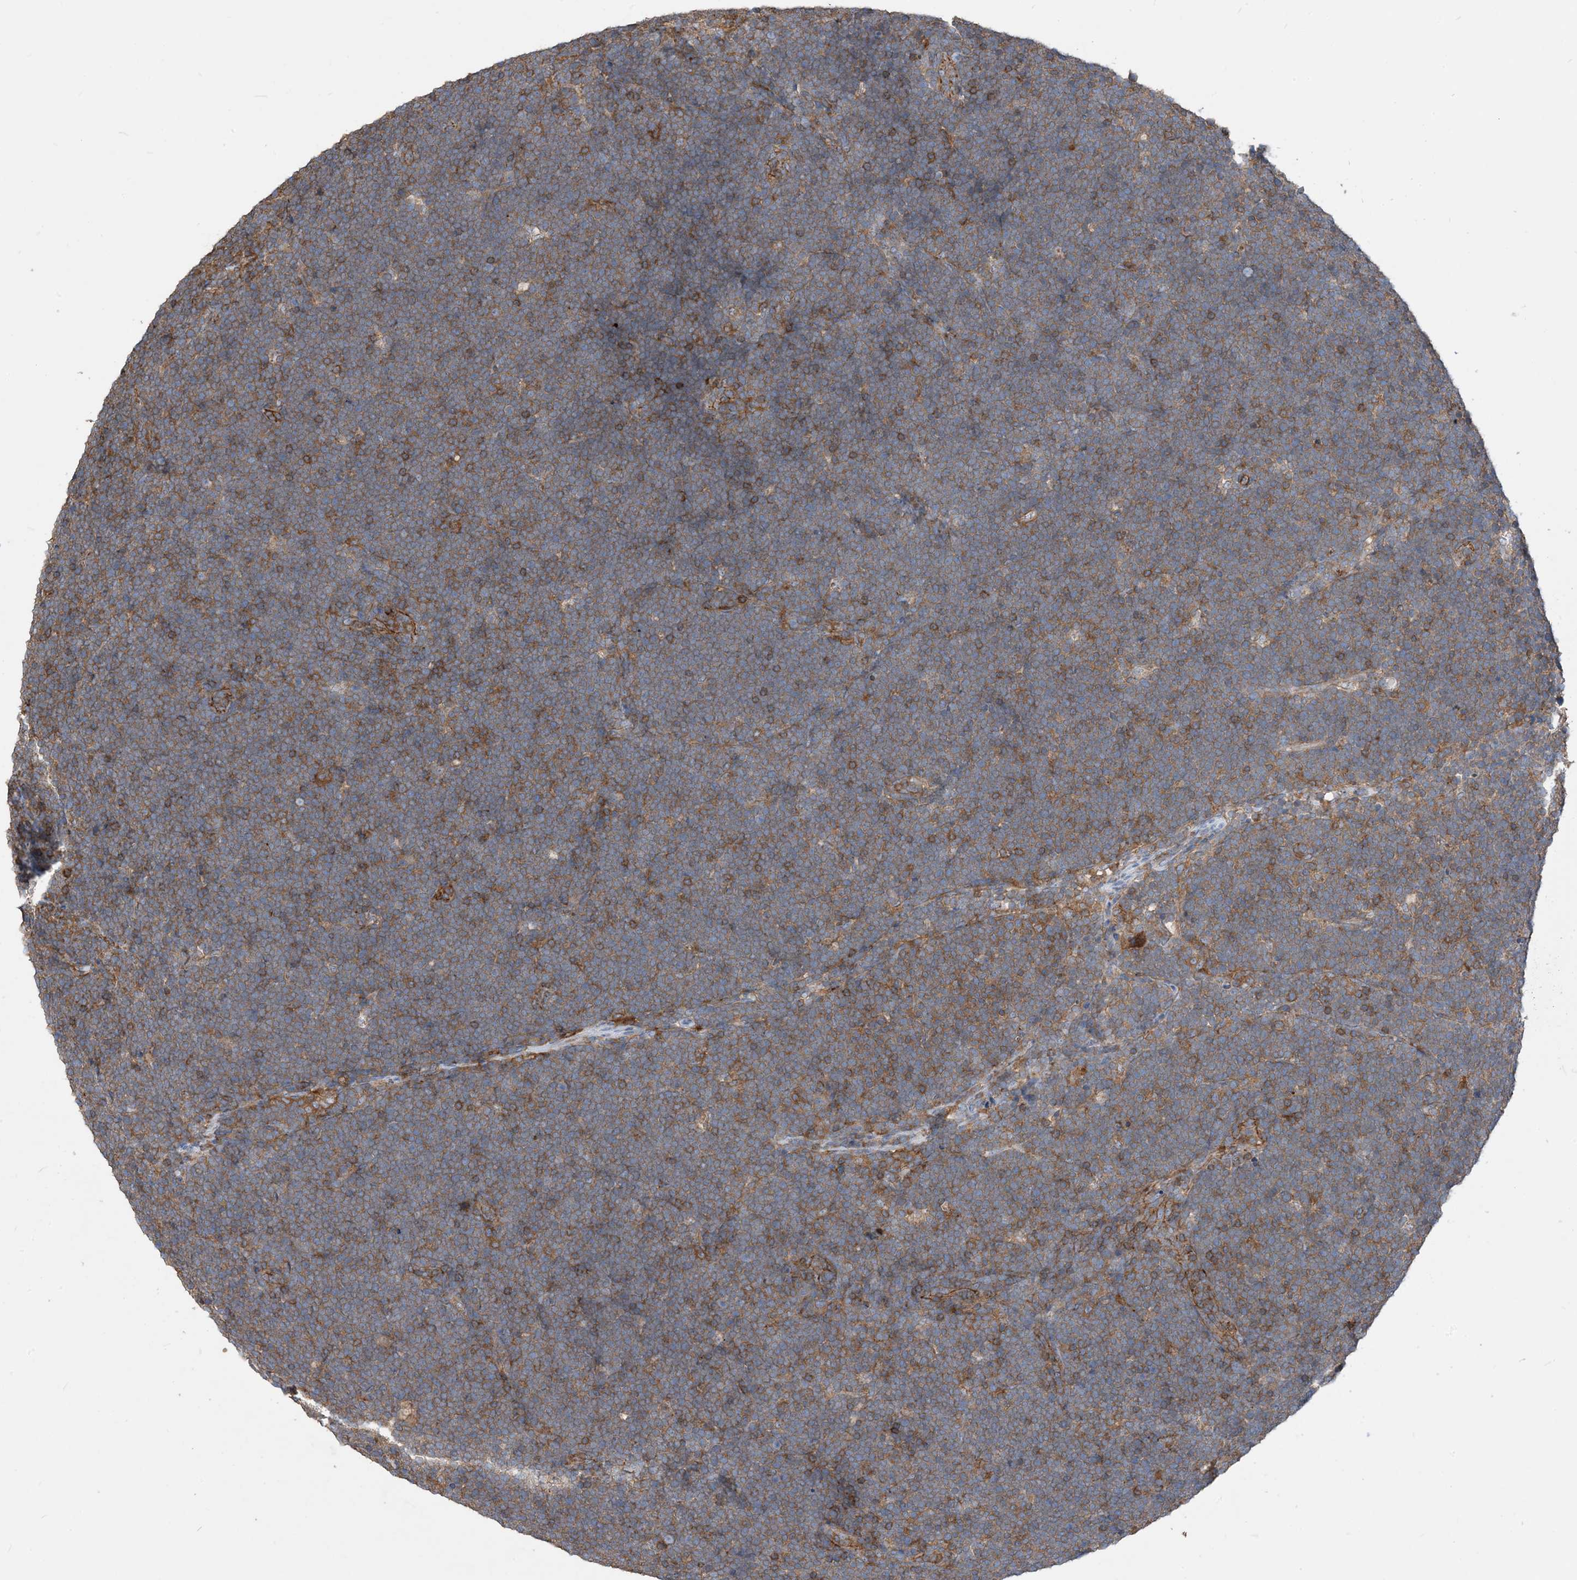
{"staining": {"intensity": "moderate", "quantity": ">75%", "location": "cytoplasmic/membranous"}, "tissue": "lymphoma", "cell_type": "Tumor cells", "image_type": "cancer", "snomed": [{"axis": "morphology", "description": "Malignant lymphoma, non-Hodgkin's type, High grade"}, {"axis": "topography", "description": "Lymph node"}], "caption": "An image showing moderate cytoplasmic/membranous positivity in approximately >75% of tumor cells in malignant lymphoma, non-Hodgkin's type (high-grade), as visualized by brown immunohistochemical staining.", "gene": "PARVG", "patient": {"sex": "male", "age": 13}}